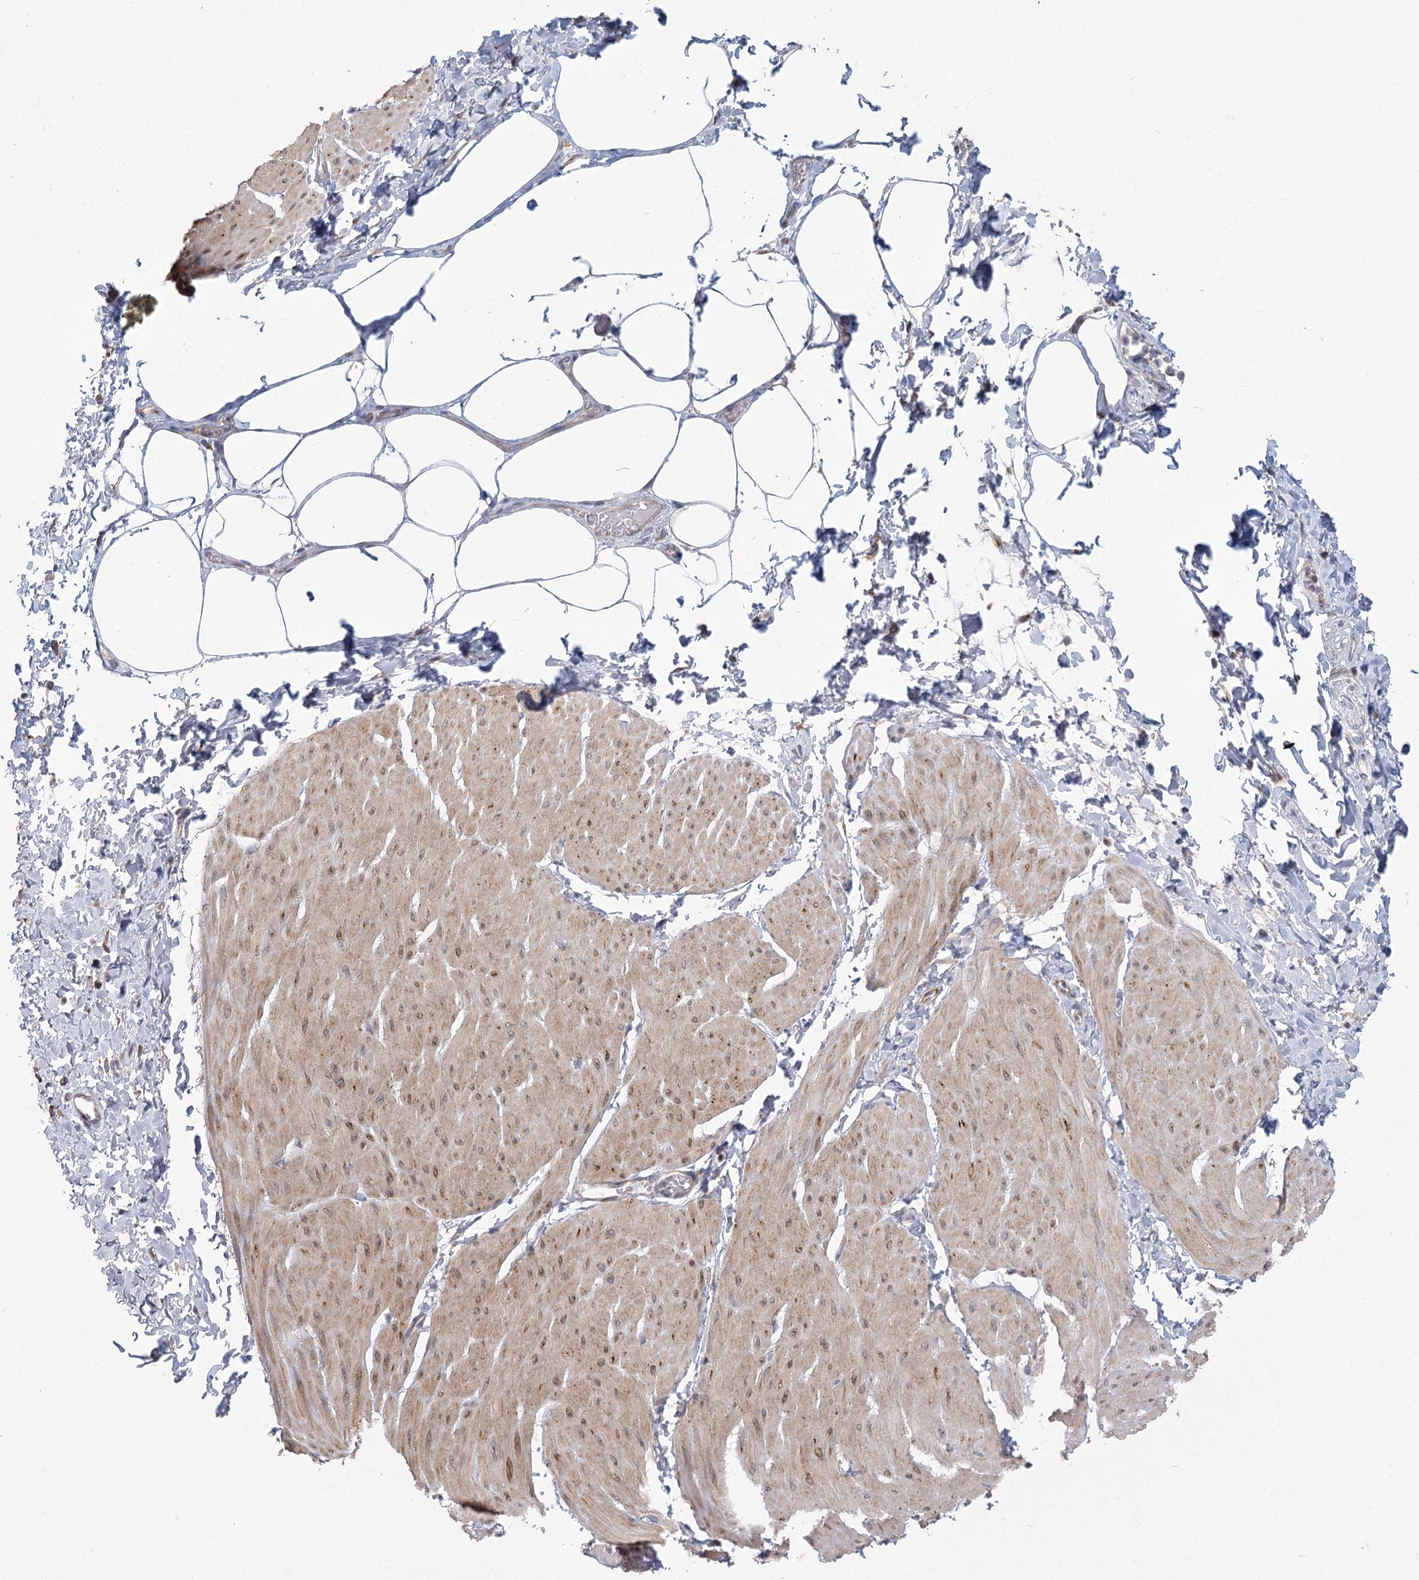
{"staining": {"intensity": "moderate", "quantity": "25%-75%", "location": "cytoplasmic/membranous,nuclear"}, "tissue": "smooth muscle", "cell_type": "Smooth muscle cells", "image_type": "normal", "snomed": [{"axis": "morphology", "description": "Urothelial carcinoma, High grade"}, {"axis": "topography", "description": "Urinary bladder"}], "caption": "Human smooth muscle stained with a brown dye reveals moderate cytoplasmic/membranous,nuclear positive expression in about 25%-75% of smooth muscle cells.", "gene": "CNTLN", "patient": {"sex": "male", "age": 46}}